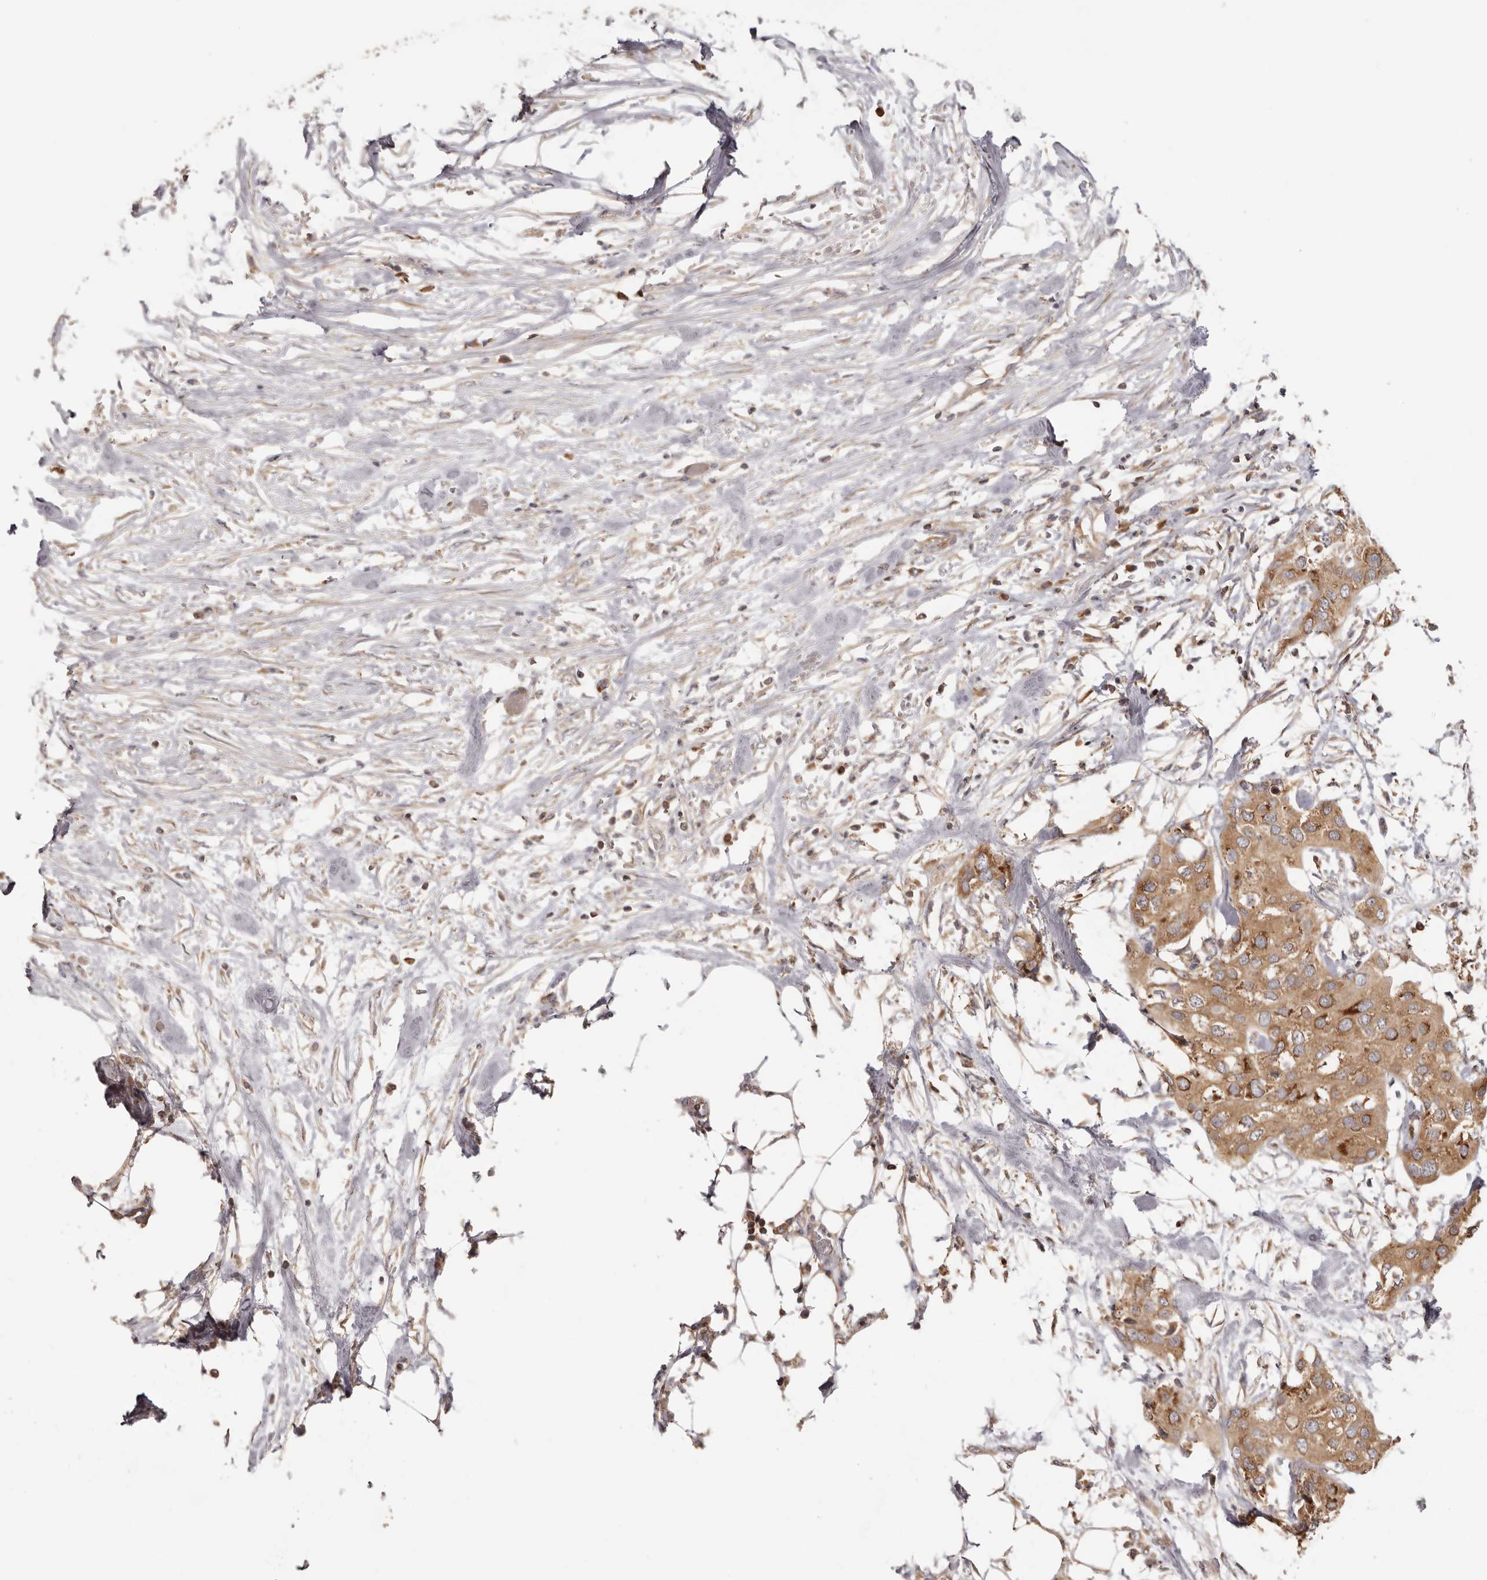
{"staining": {"intensity": "moderate", "quantity": ">75%", "location": "cytoplasmic/membranous"}, "tissue": "urothelial cancer", "cell_type": "Tumor cells", "image_type": "cancer", "snomed": [{"axis": "morphology", "description": "Urothelial carcinoma, High grade"}, {"axis": "topography", "description": "Urinary bladder"}], "caption": "This is an image of IHC staining of urothelial cancer, which shows moderate expression in the cytoplasmic/membranous of tumor cells.", "gene": "EEF1E1", "patient": {"sex": "male", "age": 64}}